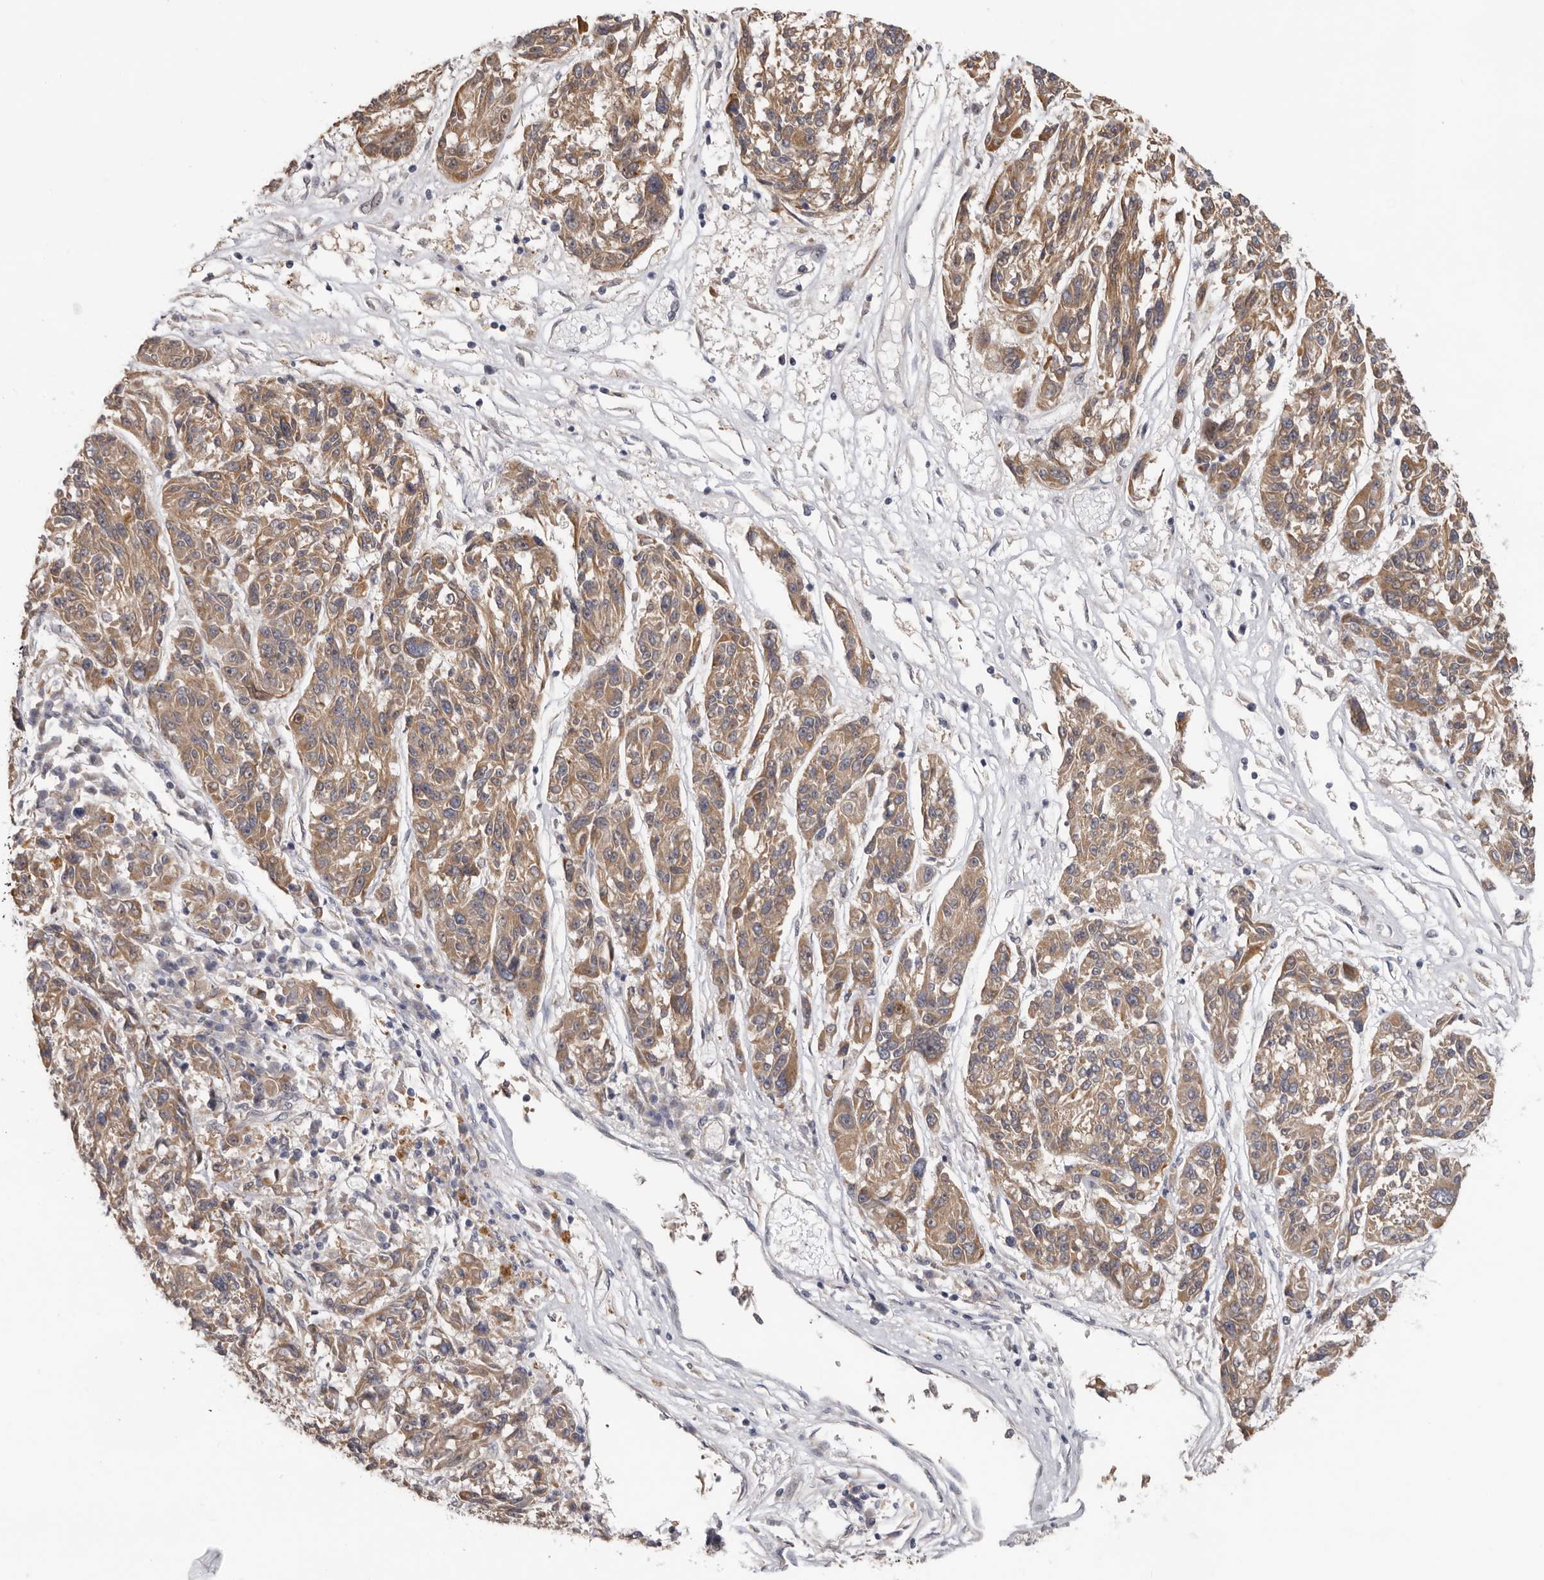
{"staining": {"intensity": "moderate", "quantity": ">75%", "location": "cytoplasmic/membranous"}, "tissue": "melanoma", "cell_type": "Tumor cells", "image_type": "cancer", "snomed": [{"axis": "morphology", "description": "Malignant melanoma, NOS"}, {"axis": "topography", "description": "Skin"}], "caption": "A brown stain highlights moderate cytoplasmic/membranous staining of a protein in melanoma tumor cells.", "gene": "HINT3", "patient": {"sex": "male", "age": 53}}